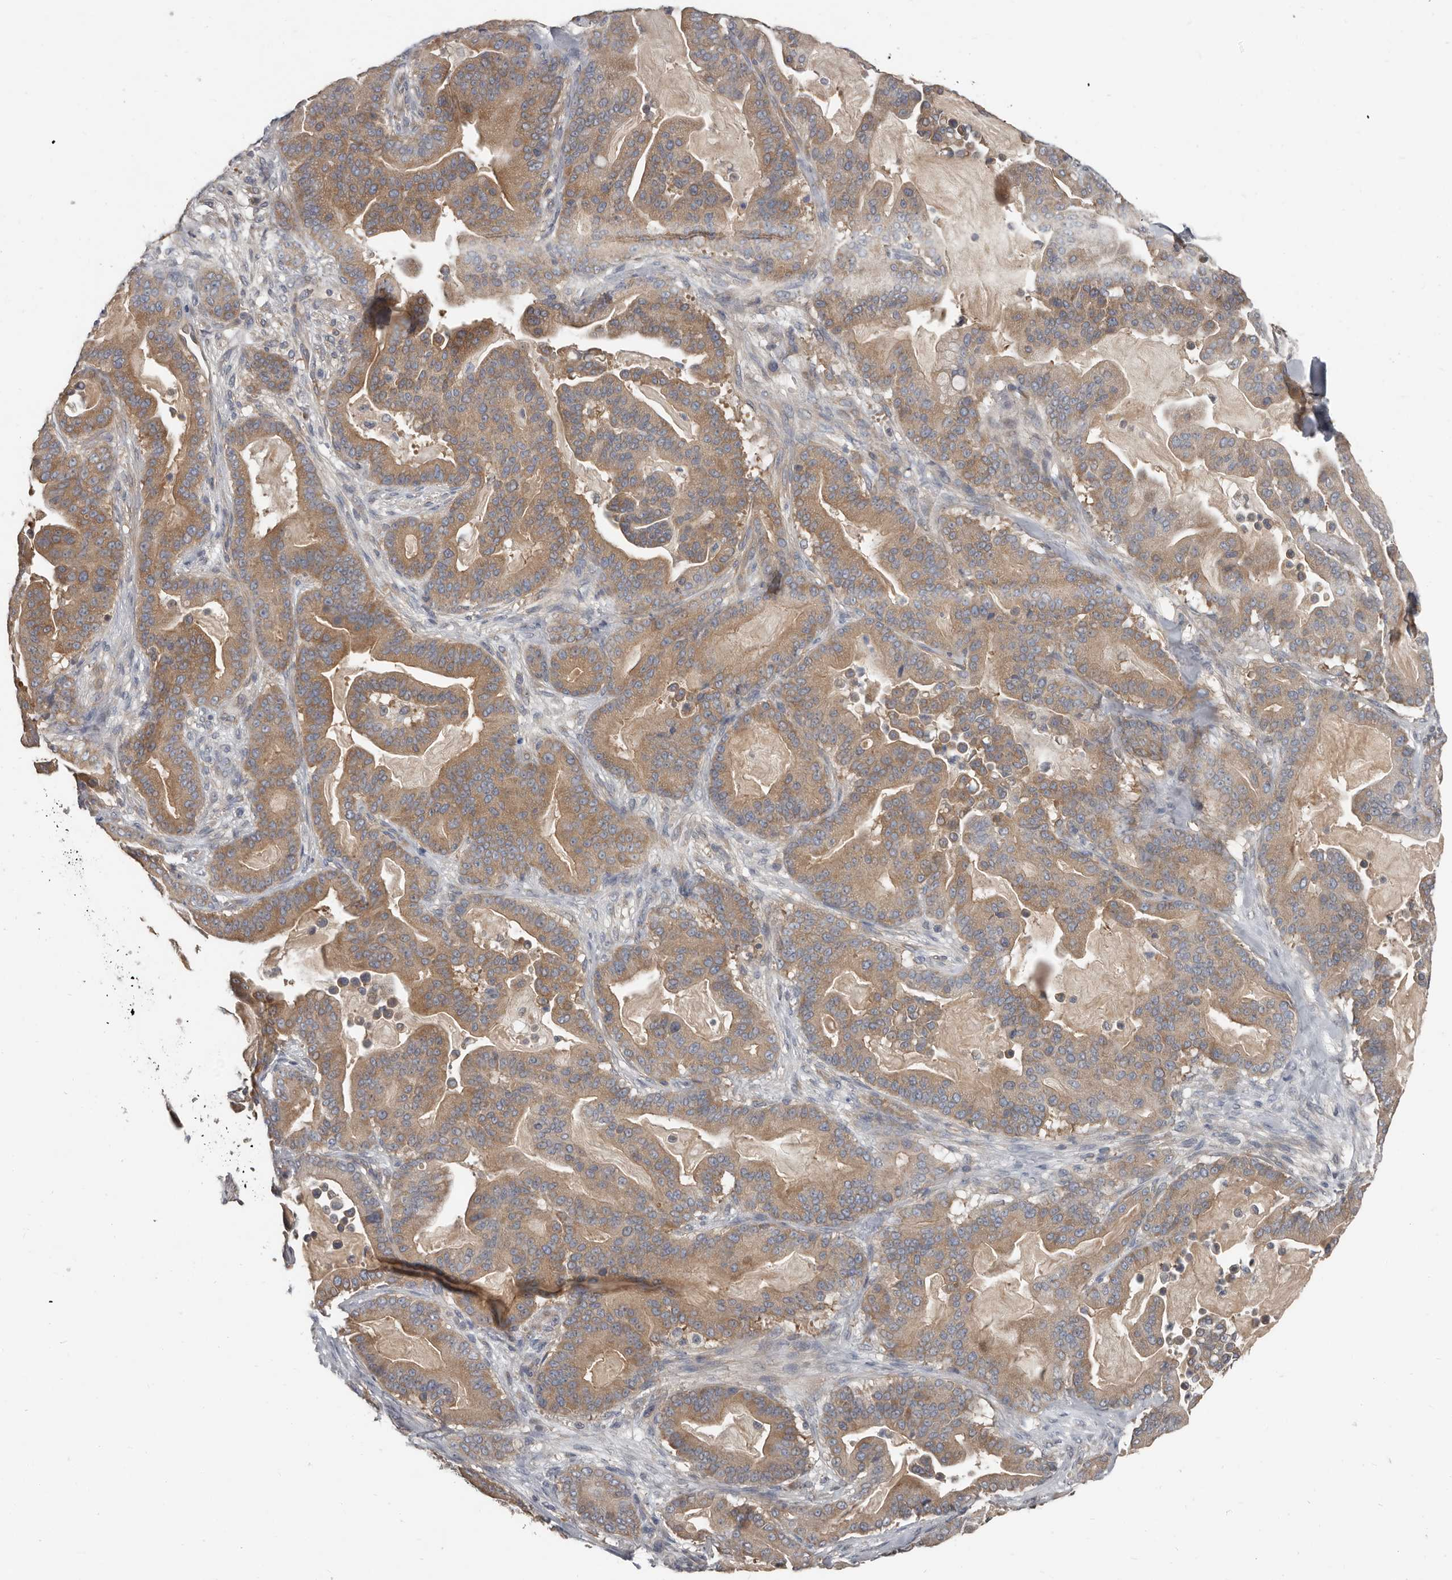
{"staining": {"intensity": "moderate", "quantity": ">75%", "location": "cytoplasmic/membranous"}, "tissue": "pancreatic cancer", "cell_type": "Tumor cells", "image_type": "cancer", "snomed": [{"axis": "morphology", "description": "Adenocarcinoma, NOS"}, {"axis": "topography", "description": "Pancreas"}], "caption": "Immunohistochemical staining of human pancreatic cancer (adenocarcinoma) displays medium levels of moderate cytoplasmic/membranous expression in approximately >75% of tumor cells.", "gene": "AKNAD1", "patient": {"sex": "male", "age": 63}}